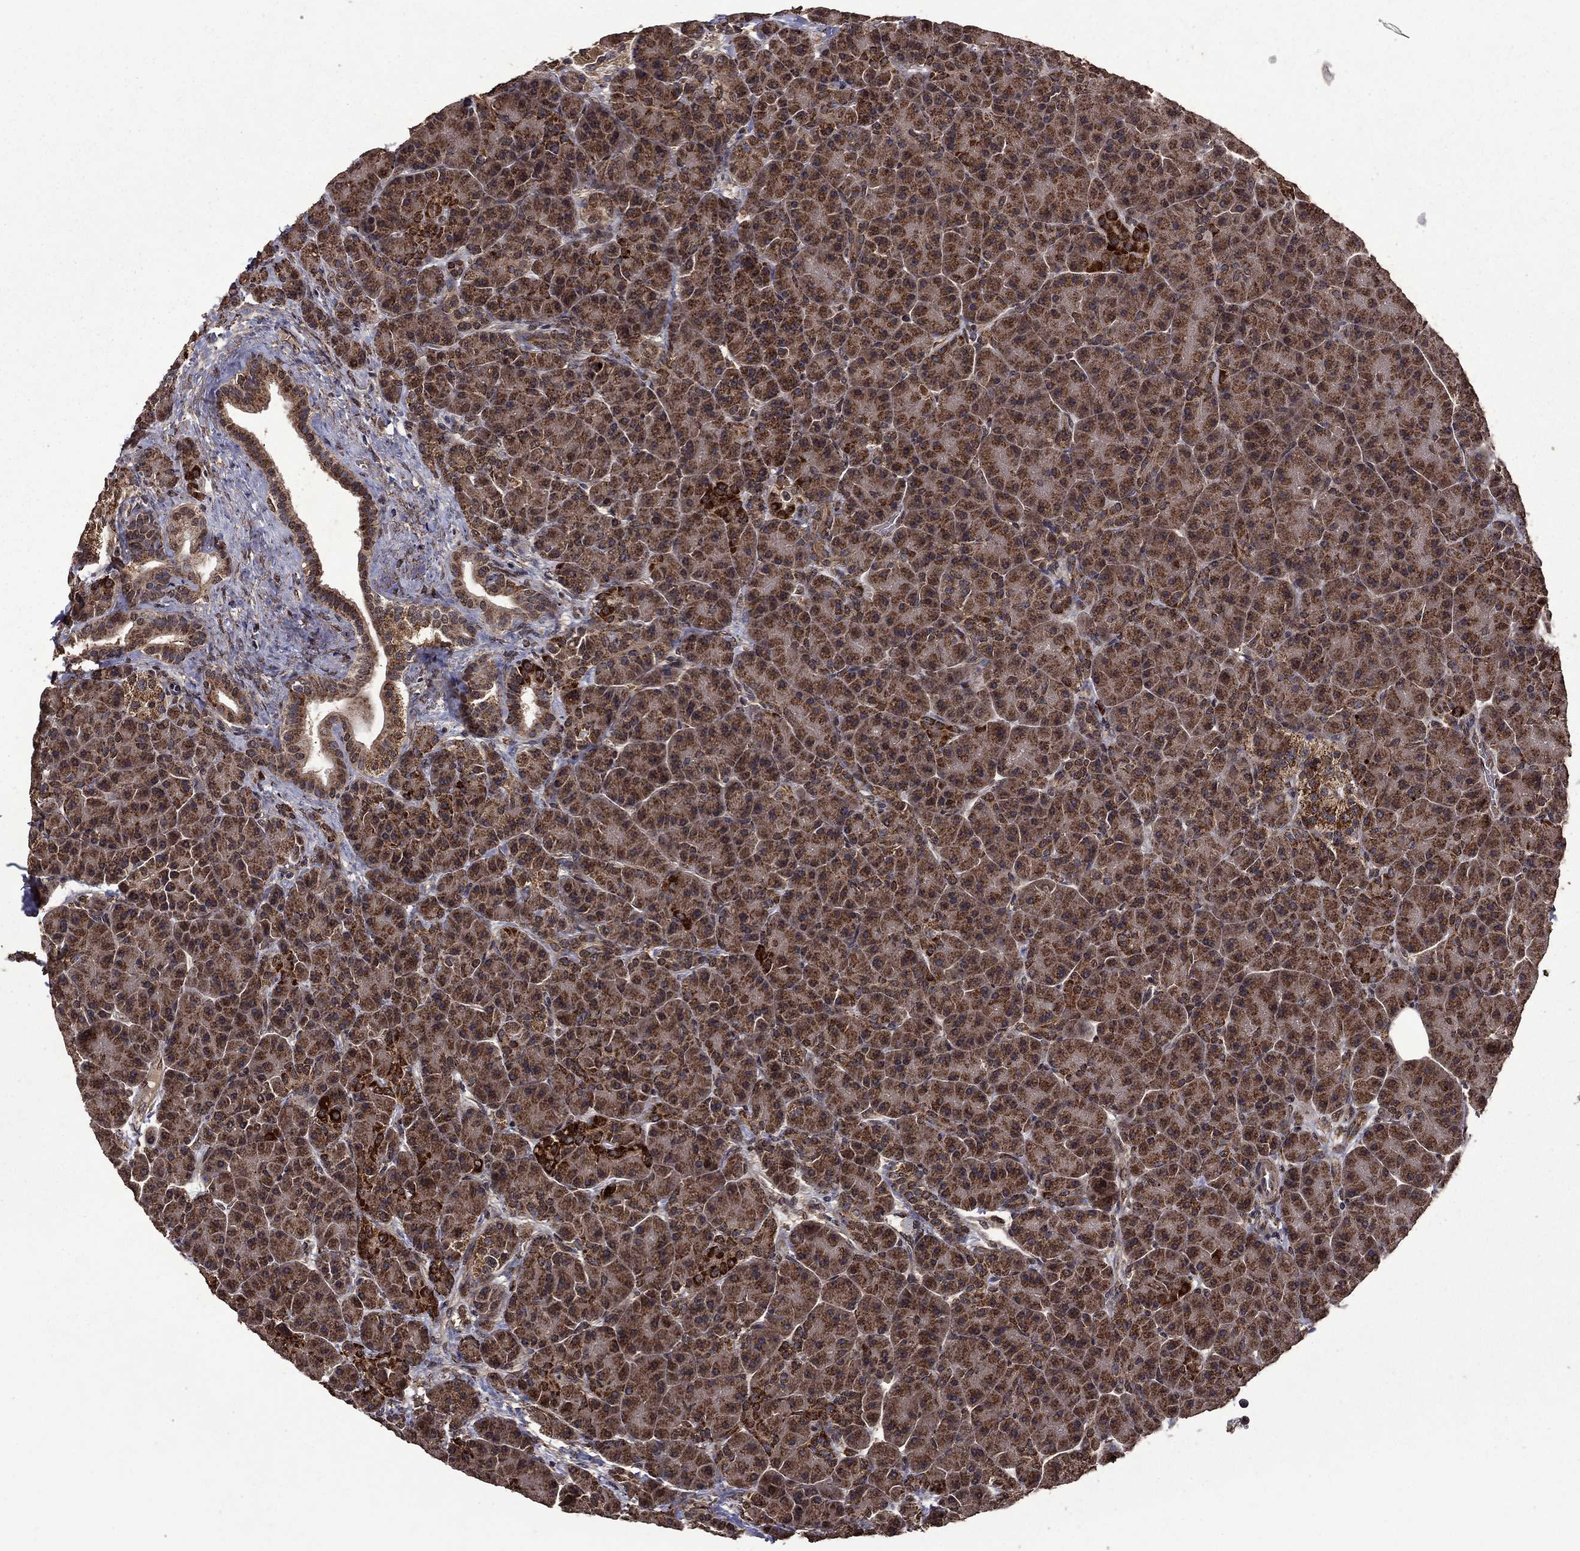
{"staining": {"intensity": "strong", "quantity": ">75%", "location": "cytoplasmic/membranous"}, "tissue": "pancreas", "cell_type": "Exocrine glandular cells", "image_type": "normal", "snomed": [{"axis": "morphology", "description": "Normal tissue, NOS"}, {"axis": "topography", "description": "Pancreas"}], "caption": "The micrograph displays immunohistochemical staining of normal pancreas. There is strong cytoplasmic/membranous expression is identified in approximately >75% of exocrine glandular cells. Nuclei are stained in blue.", "gene": "ITM2B", "patient": {"sex": "female", "age": 63}}